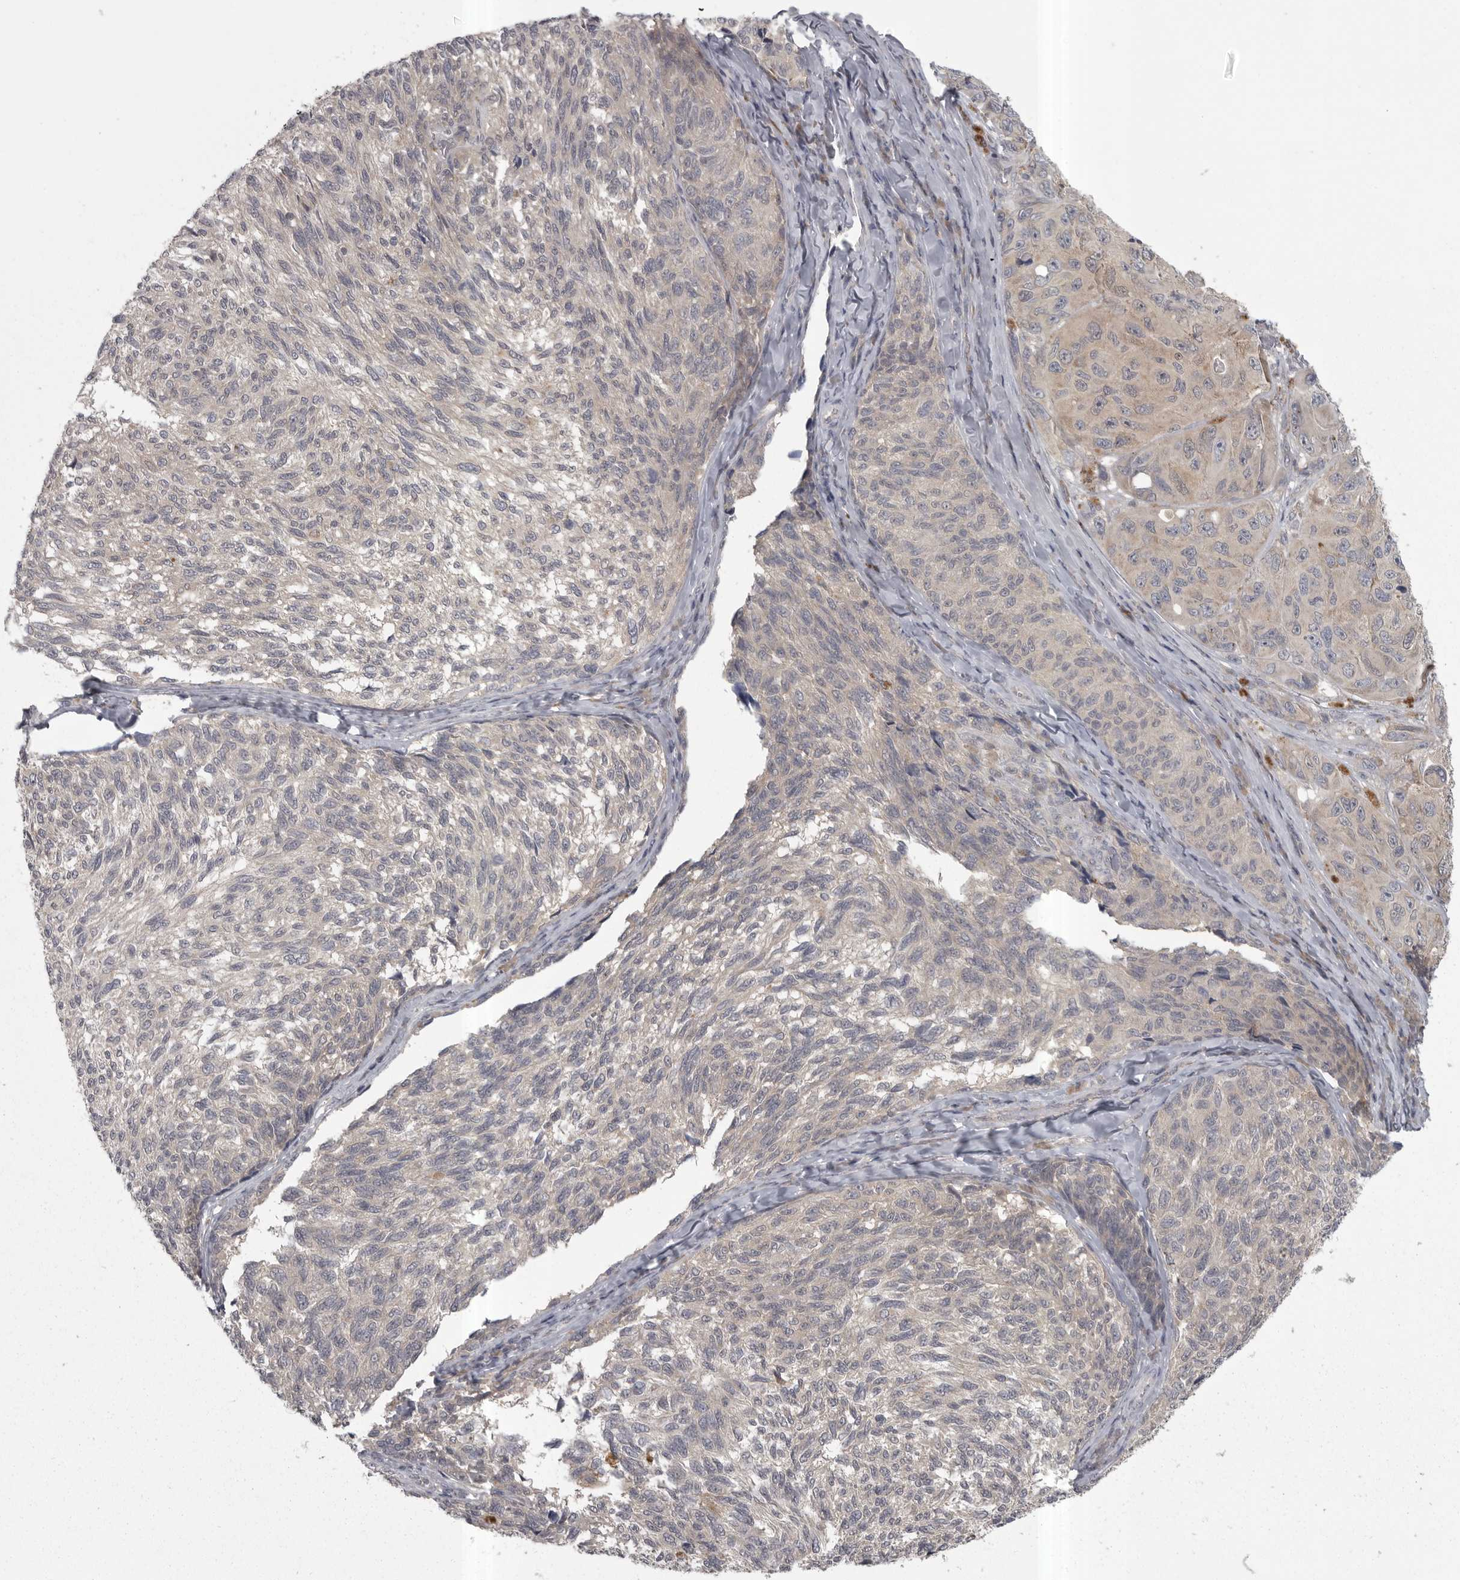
{"staining": {"intensity": "weak", "quantity": "<25%", "location": "cytoplasmic/membranous"}, "tissue": "melanoma", "cell_type": "Tumor cells", "image_type": "cancer", "snomed": [{"axis": "morphology", "description": "Malignant melanoma, NOS"}, {"axis": "topography", "description": "Skin"}], "caption": "Malignant melanoma stained for a protein using immunohistochemistry displays no staining tumor cells.", "gene": "PHF13", "patient": {"sex": "female", "age": 73}}